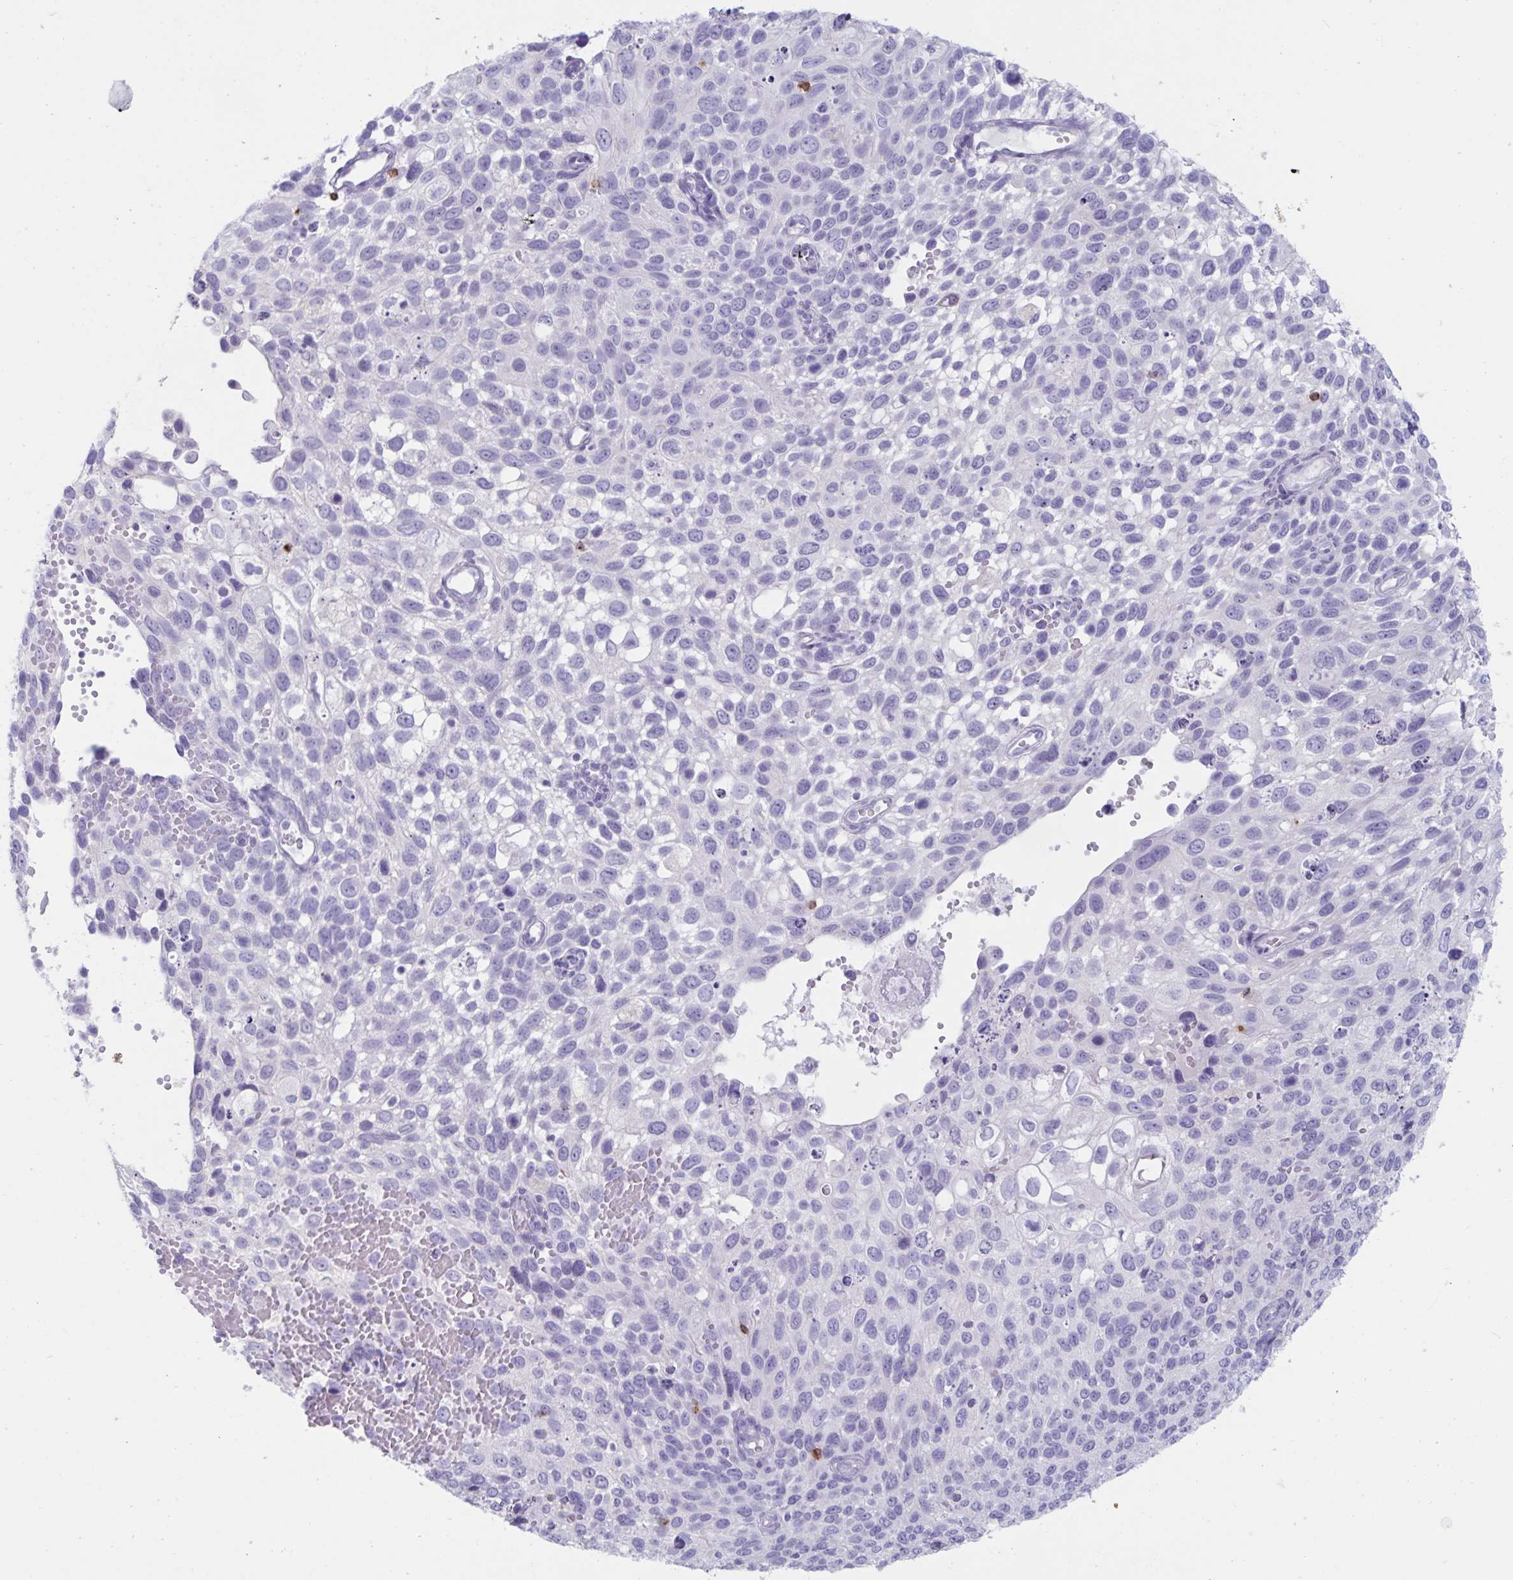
{"staining": {"intensity": "negative", "quantity": "none", "location": "none"}, "tissue": "cervical cancer", "cell_type": "Tumor cells", "image_type": "cancer", "snomed": [{"axis": "morphology", "description": "Squamous cell carcinoma, NOS"}, {"axis": "topography", "description": "Cervix"}], "caption": "Cervical cancer (squamous cell carcinoma) was stained to show a protein in brown. There is no significant staining in tumor cells.", "gene": "GNLY", "patient": {"sex": "female", "age": 70}}